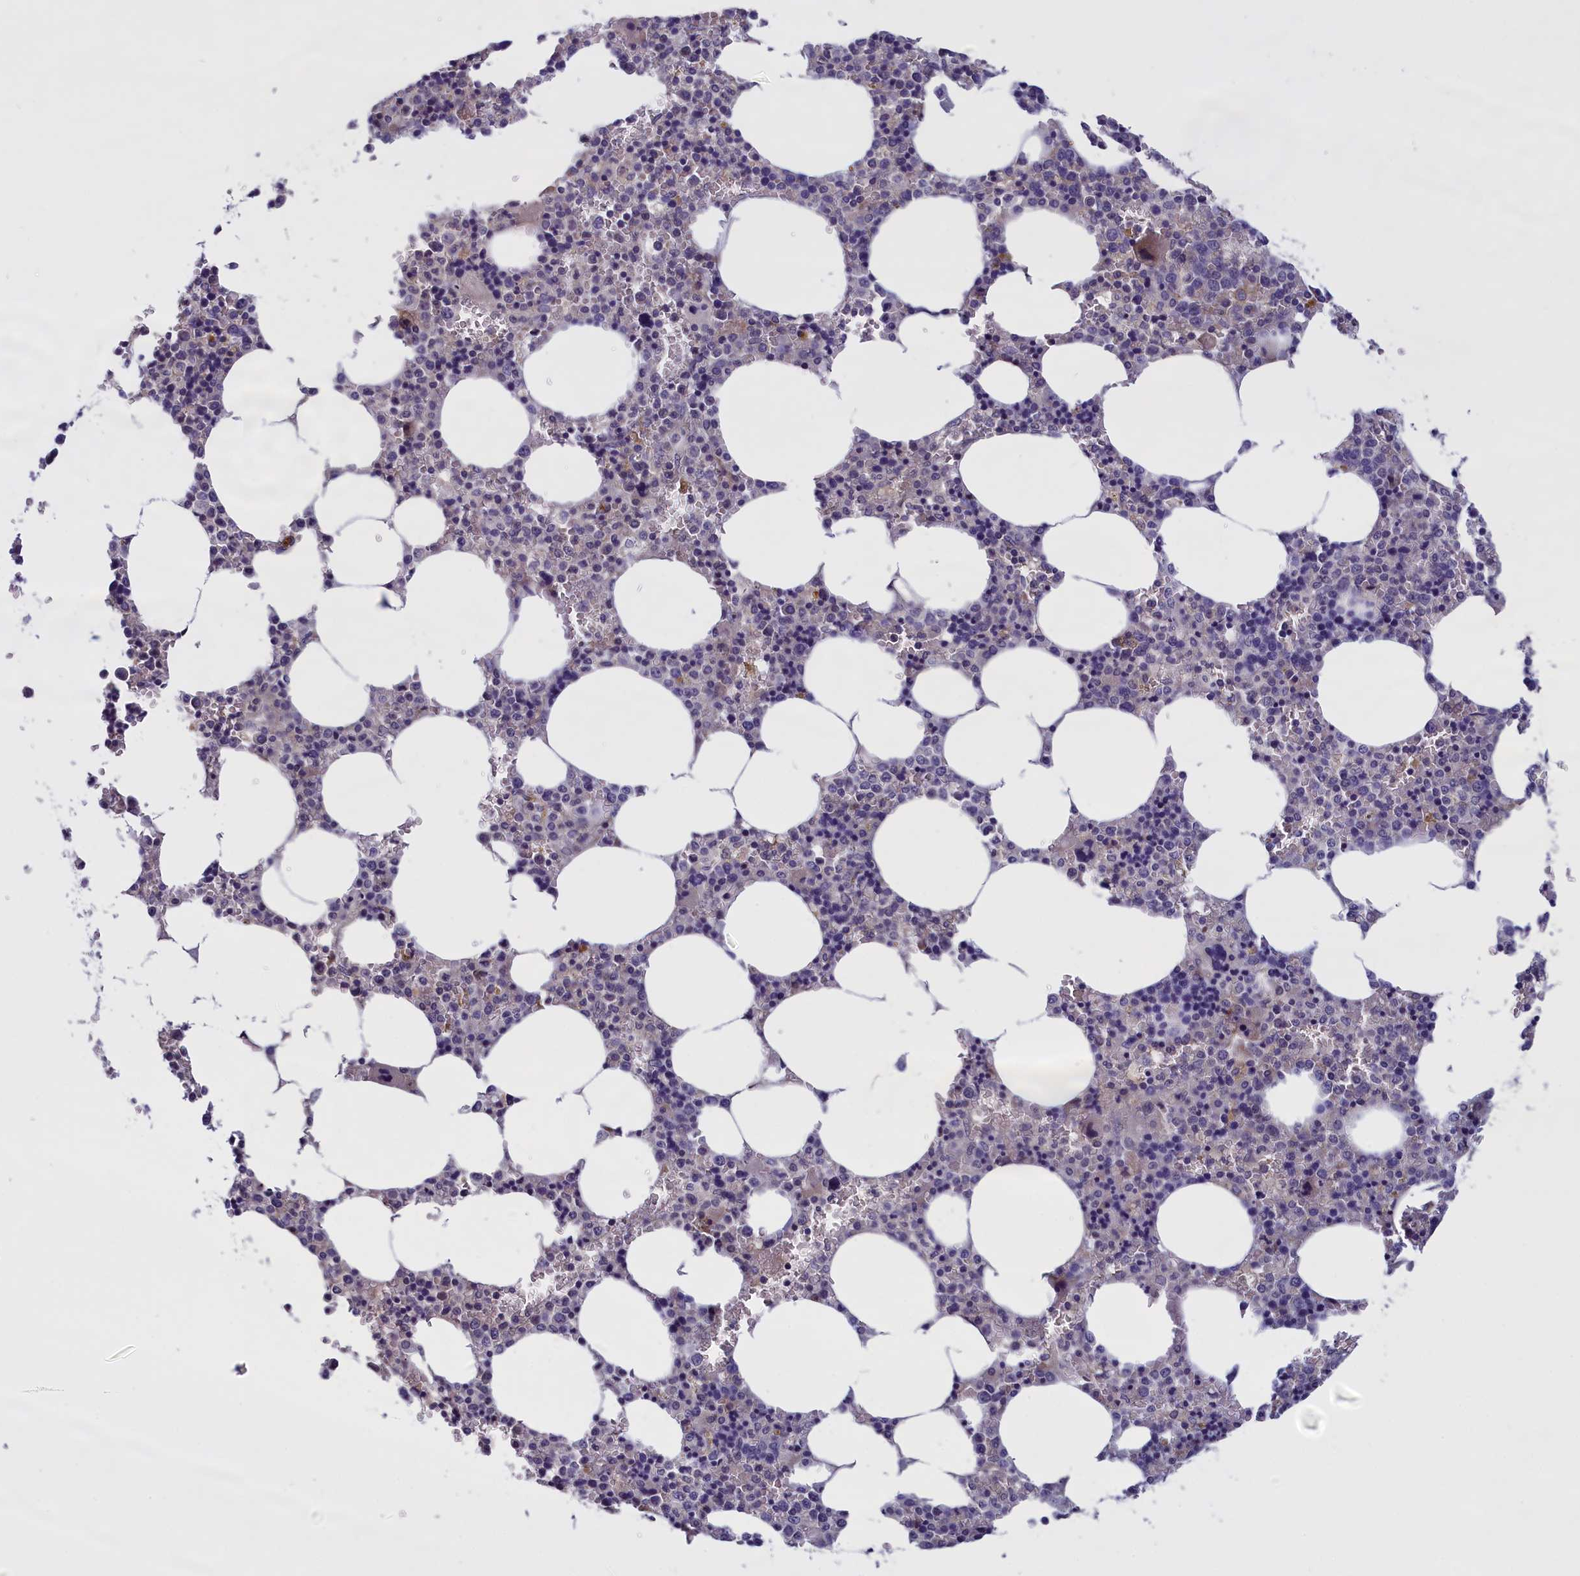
{"staining": {"intensity": "negative", "quantity": "none", "location": "none"}, "tissue": "bone marrow", "cell_type": "Hematopoietic cells", "image_type": "normal", "snomed": [{"axis": "morphology", "description": "Normal tissue, NOS"}, {"axis": "topography", "description": "Bone marrow"}], "caption": "A histopathology image of bone marrow stained for a protein exhibits no brown staining in hematopoietic cells. Brightfield microscopy of immunohistochemistry stained with DAB (3,3'-diaminobenzidine) (brown) and hematoxylin (blue), captured at high magnification.", "gene": "IGFALS", "patient": {"sex": "male", "age": 70}}